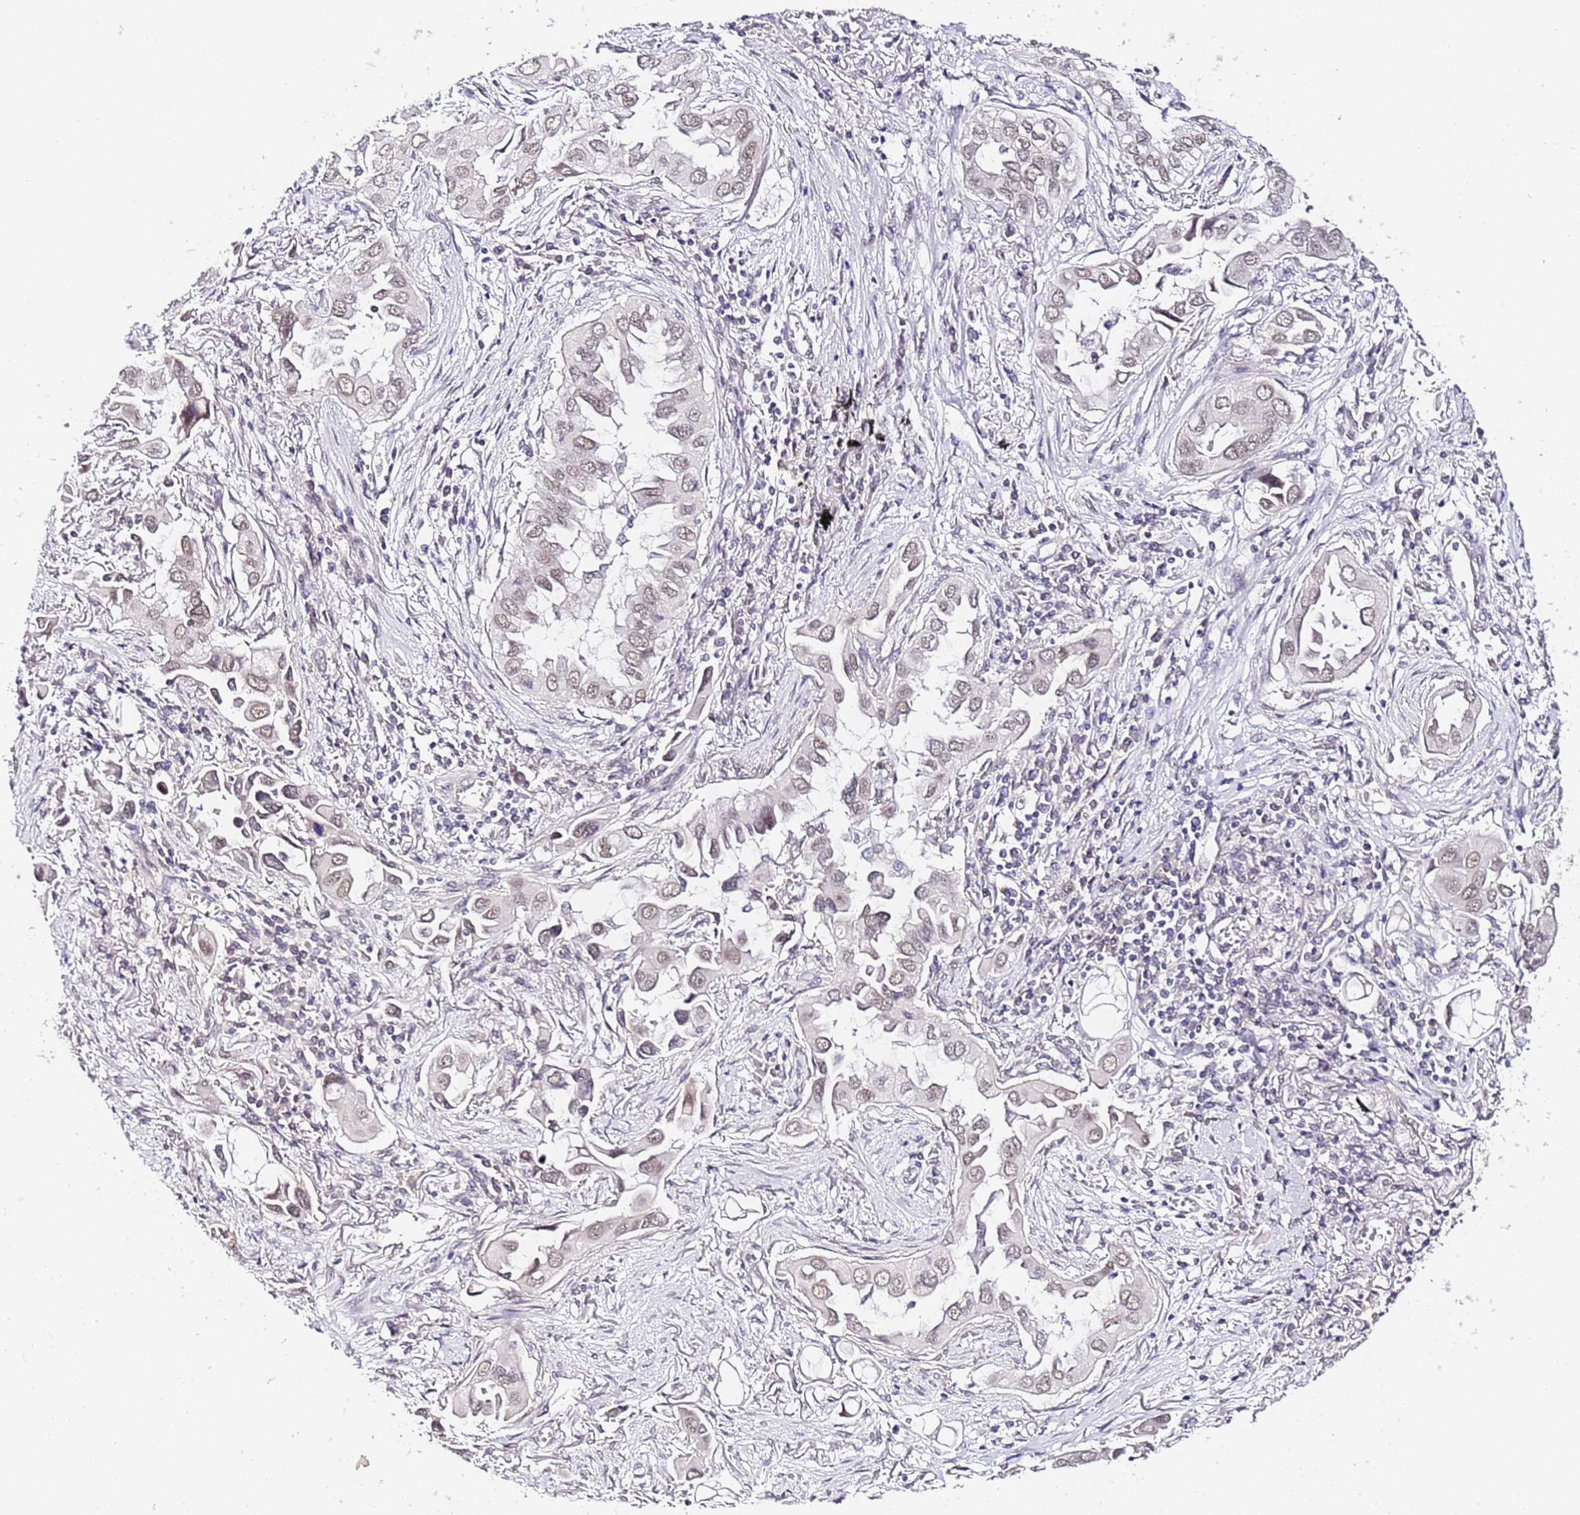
{"staining": {"intensity": "weak", "quantity": "25%-75%", "location": "nuclear"}, "tissue": "lung cancer", "cell_type": "Tumor cells", "image_type": "cancer", "snomed": [{"axis": "morphology", "description": "Adenocarcinoma, NOS"}, {"axis": "topography", "description": "Lung"}], "caption": "Human lung cancer (adenocarcinoma) stained for a protein (brown) displays weak nuclear positive expression in approximately 25%-75% of tumor cells.", "gene": "LSM3", "patient": {"sex": "female", "age": 76}}